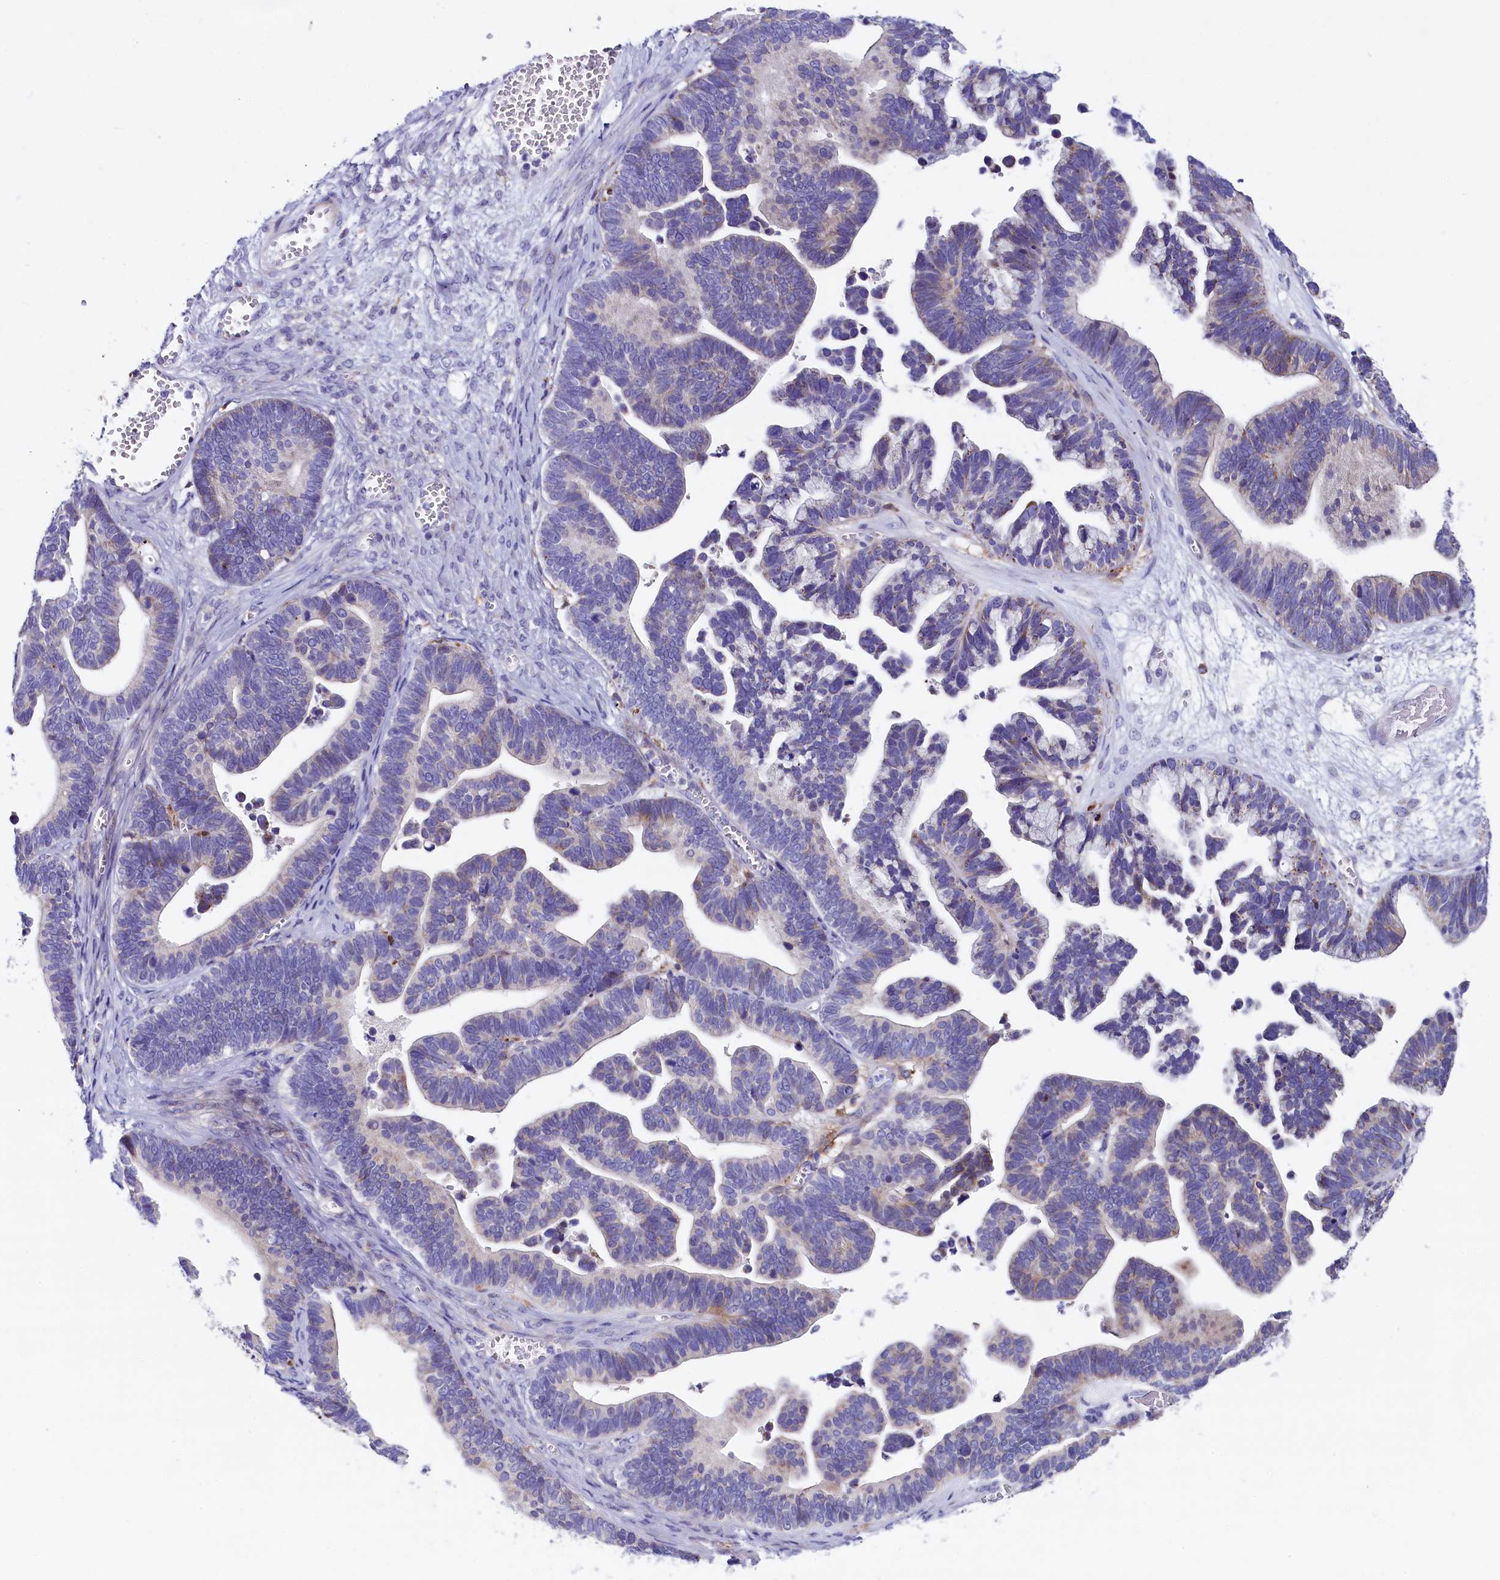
{"staining": {"intensity": "negative", "quantity": "none", "location": "none"}, "tissue": "ovarian cancer", "cell_type": "Tumor cells", "image_type": "cancer", "snomed": [{"axis": "morphology", "description": "Cystadenocarcinoma, serous, NOS"}, {"axis": "topography", "description": "Ovary"}], "caption": "Tumor cells show no significant positivity in serous cystadenocarcinoma (ovarian).", "gene": "IL20RA", "patient": {"sex": "female", "age": 56}}